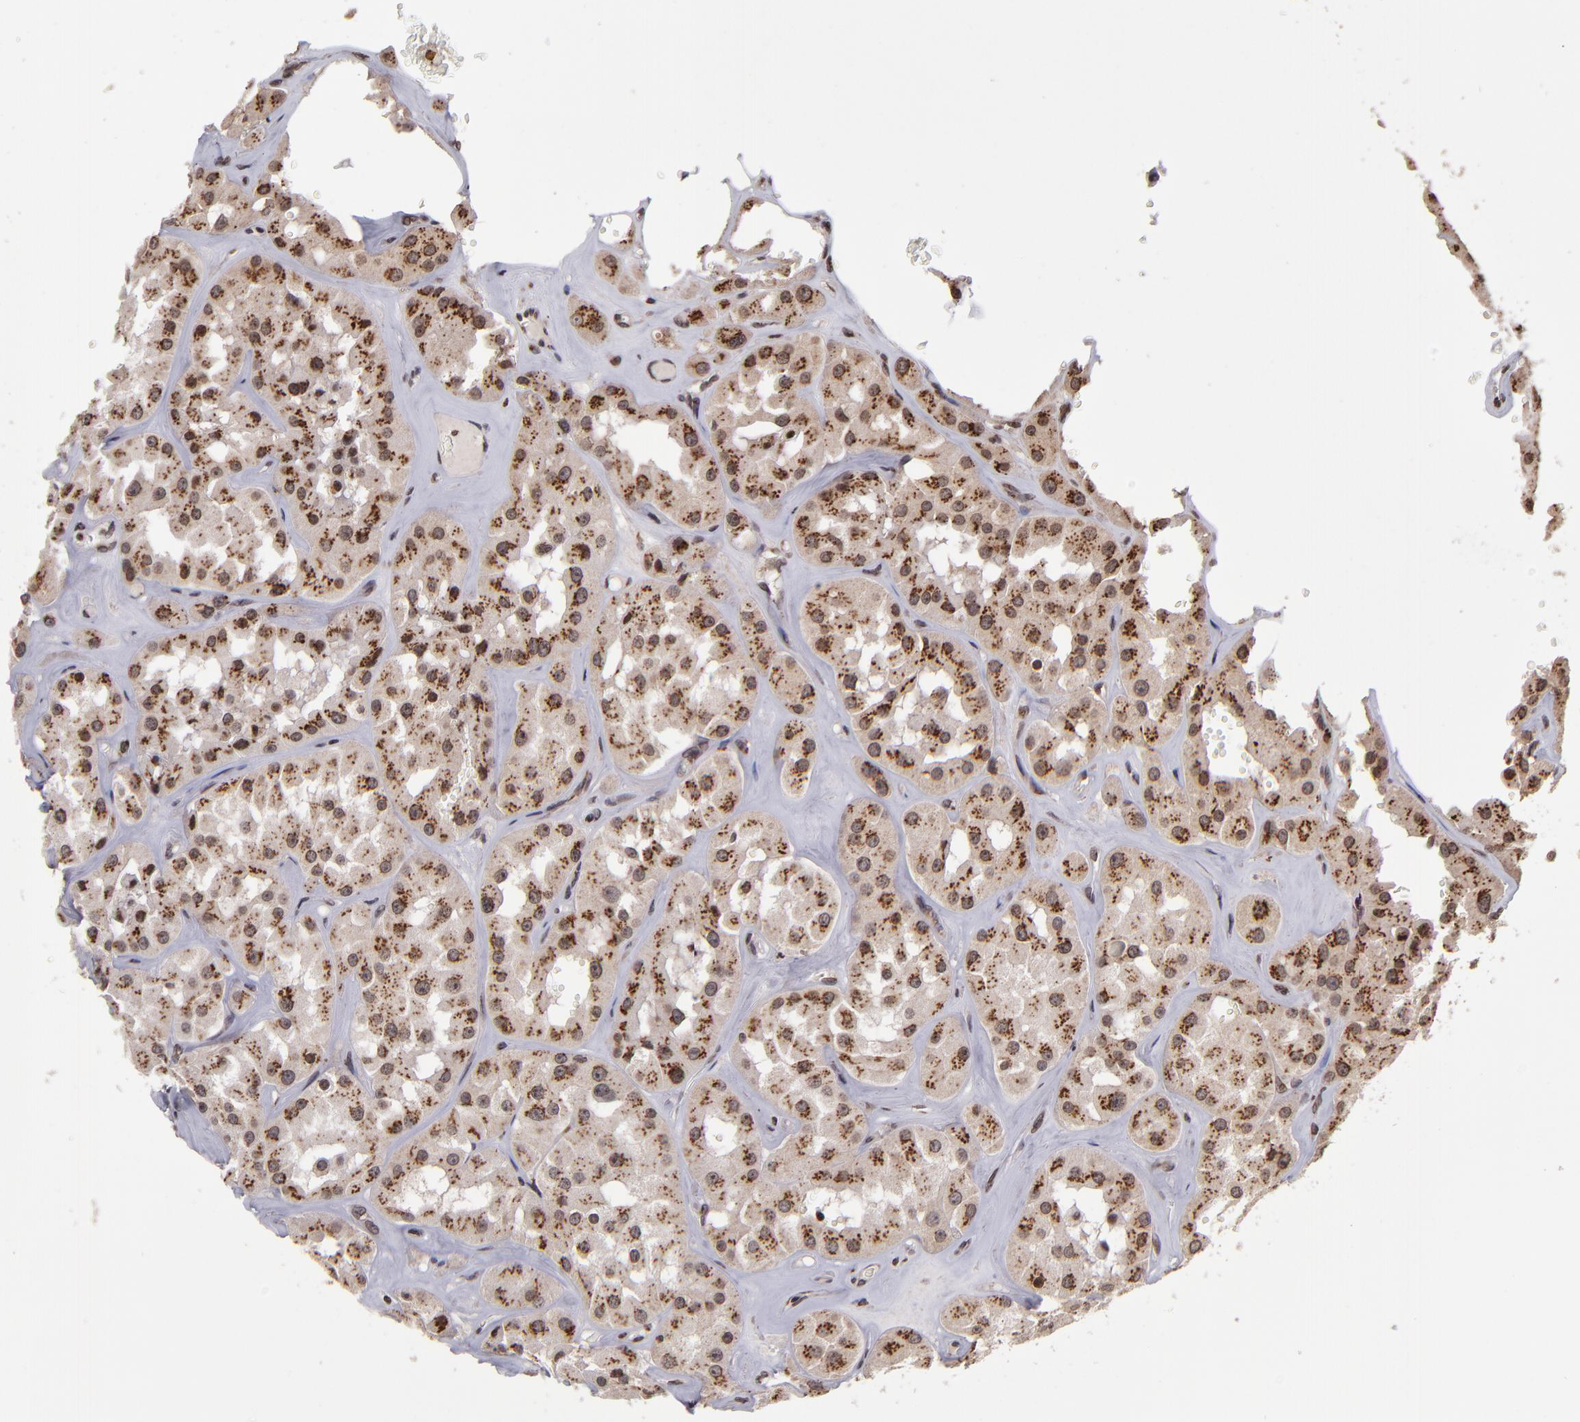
{"staining": {"intensity": "moderate", "quantity": ">75%", "location": "cytoplasmic/membranous,nuclear"}, "tissue": "renal cancer", "cell_type": "Tumor cells", "image_type": "cancer", "snomed": [{"axis": "morphology", "description": "Adenocarcinoma, uncertain malignant potential"}, {"axis": "topography", "description": "Kidney"}], "caption": "High-power microscopy captured an immunohistochemistry (IHC) micrograph of adenocarcinoma,  uncertain malignant potential (renal), revealing moderate cytoplasmic/membranous and nuclear expression in approximately >75% of tumor cells.", "gene": "CSDC2", "patient": {"sex": "male", "age": 63}}